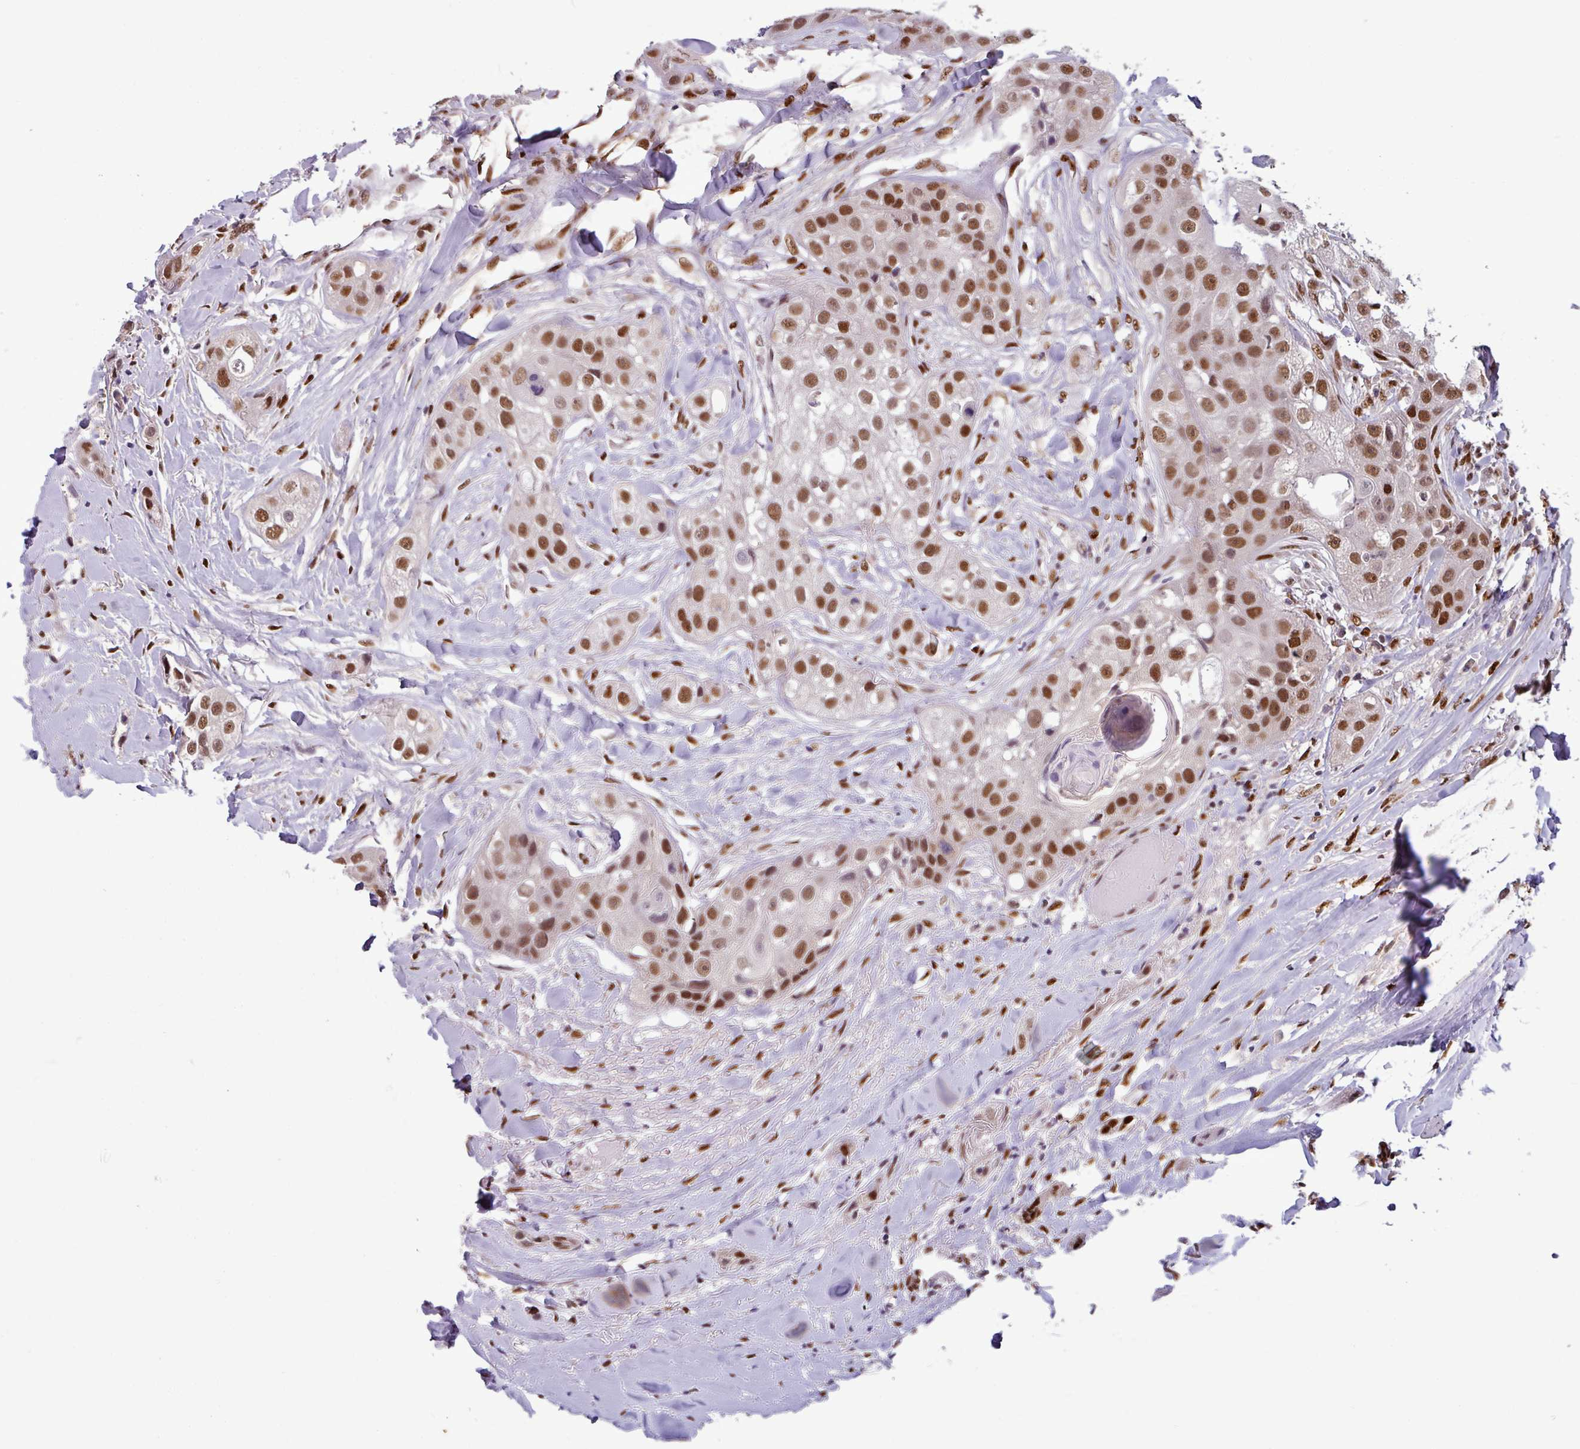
{"staining": {"intensity": "strong", "quantity": ">75%", "location": "nuclear"}, "tissue": "head and neck cancer", "cell_type": "Tumor cells", "image_type": "cancer", "snomed": [{"axis": "morphology", "description": "Normal tissue, NOS"}, {"axis": "morphology", "description": "Squamous cell carcinoma, NOS"}, {"axis": "topography", "description": "Skeletal muscle"}, {"axis": "topography", "description": "Head-Neck"}], "caption": "A high amount of strong nuclear staining is appreciated in approximately >75% of tumor cells in head and neck cancer (squamous cell carcinoma) tissue.", "gene": "IRF2BPL", "patient": {"sex": "male", "age": 51}}